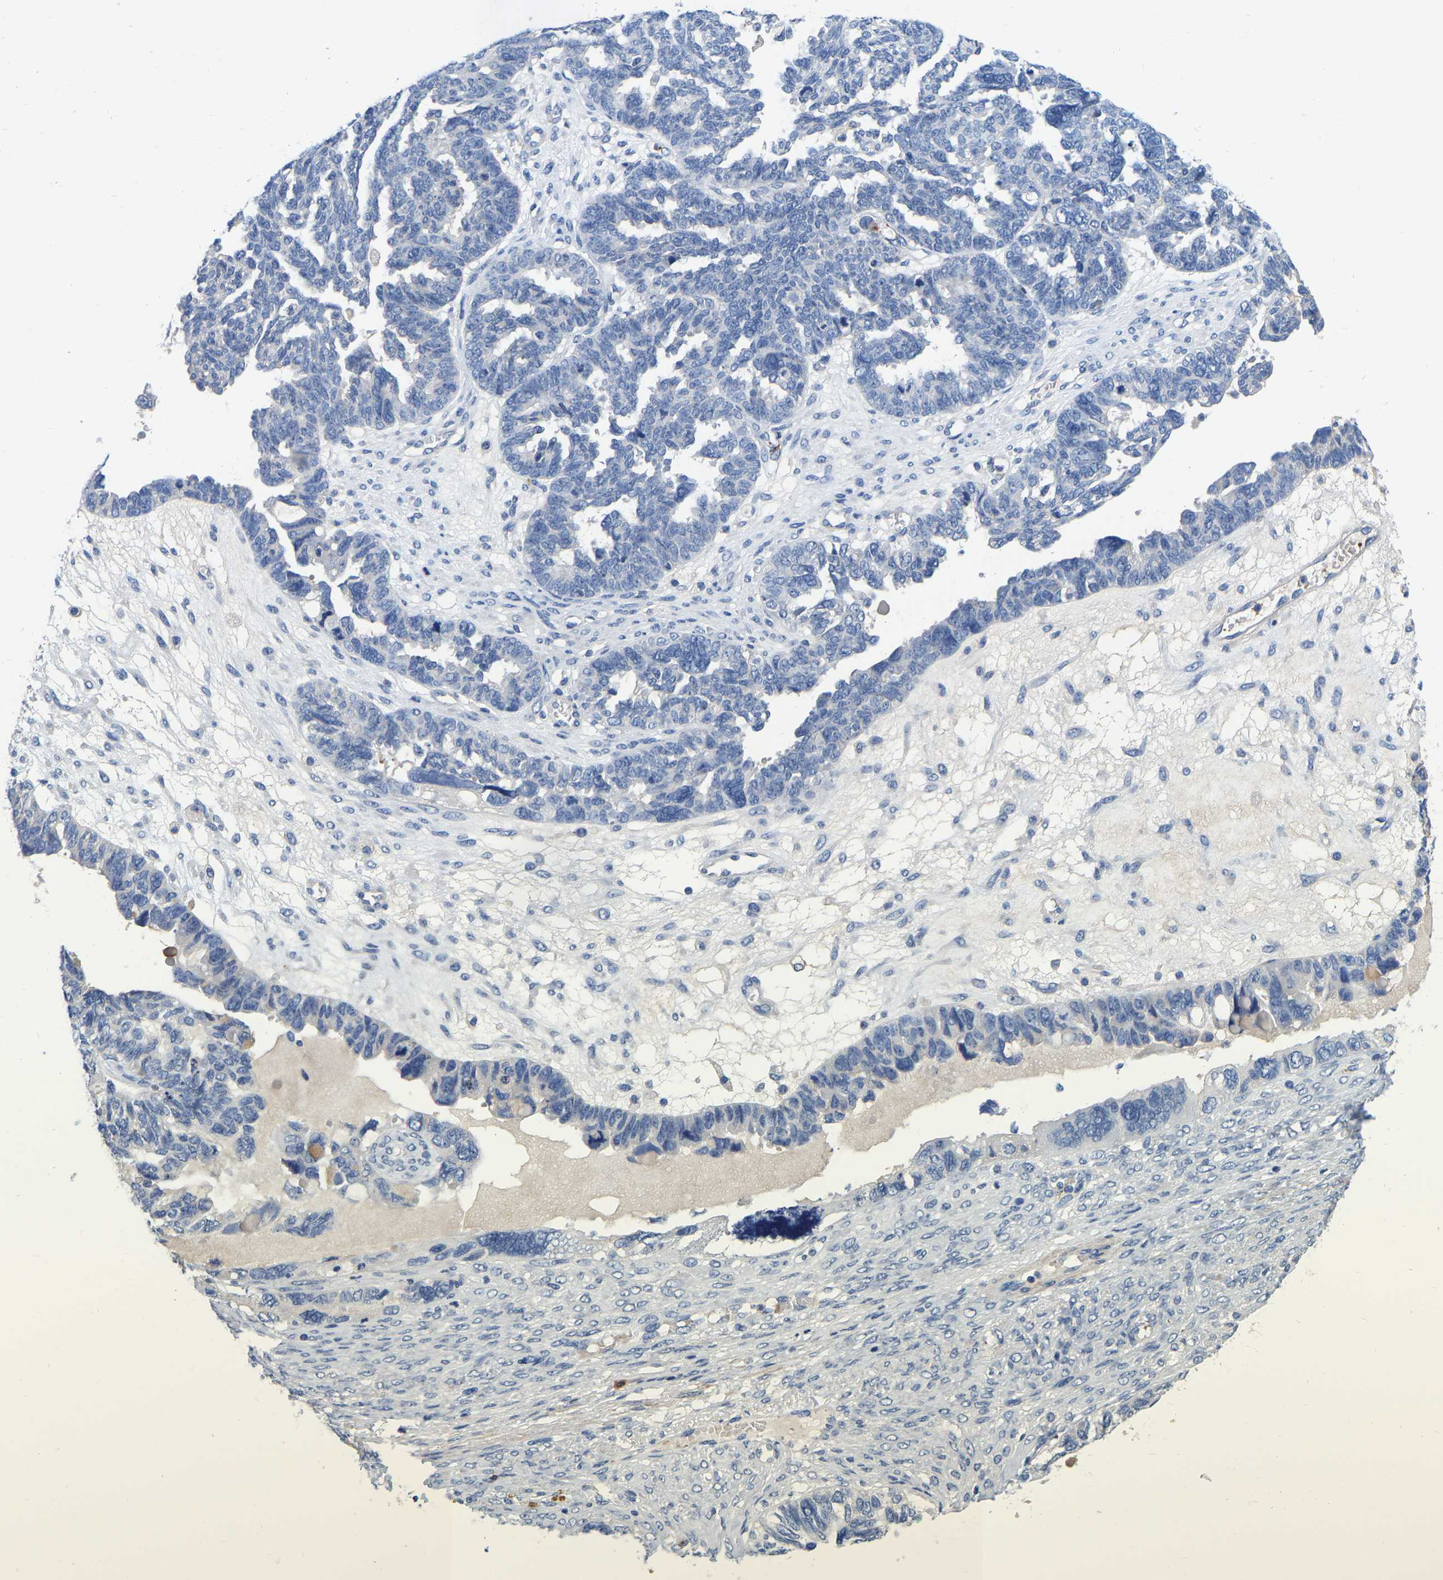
{"staining": {"intensity": "negative", "quantity": "none", "location": "none"}, "tissue": "ovarian cancer", "cell_type": "Tumor cells", "image_type": "cancer", "snomed": [{"axis": "morphology", "description": "Cystadenocarcinoma, serous, NOS"}, {"axis": "topography", "description": "Ovary"}], "caption": "Immunohistochemistry (IHC) photomicrograph of human ovarian cancer stained for a protein (brown), which demonstrates no expression in tumor cells.", "gene": "RAB27B", "patient": {"sex": "female", "age": 79}}